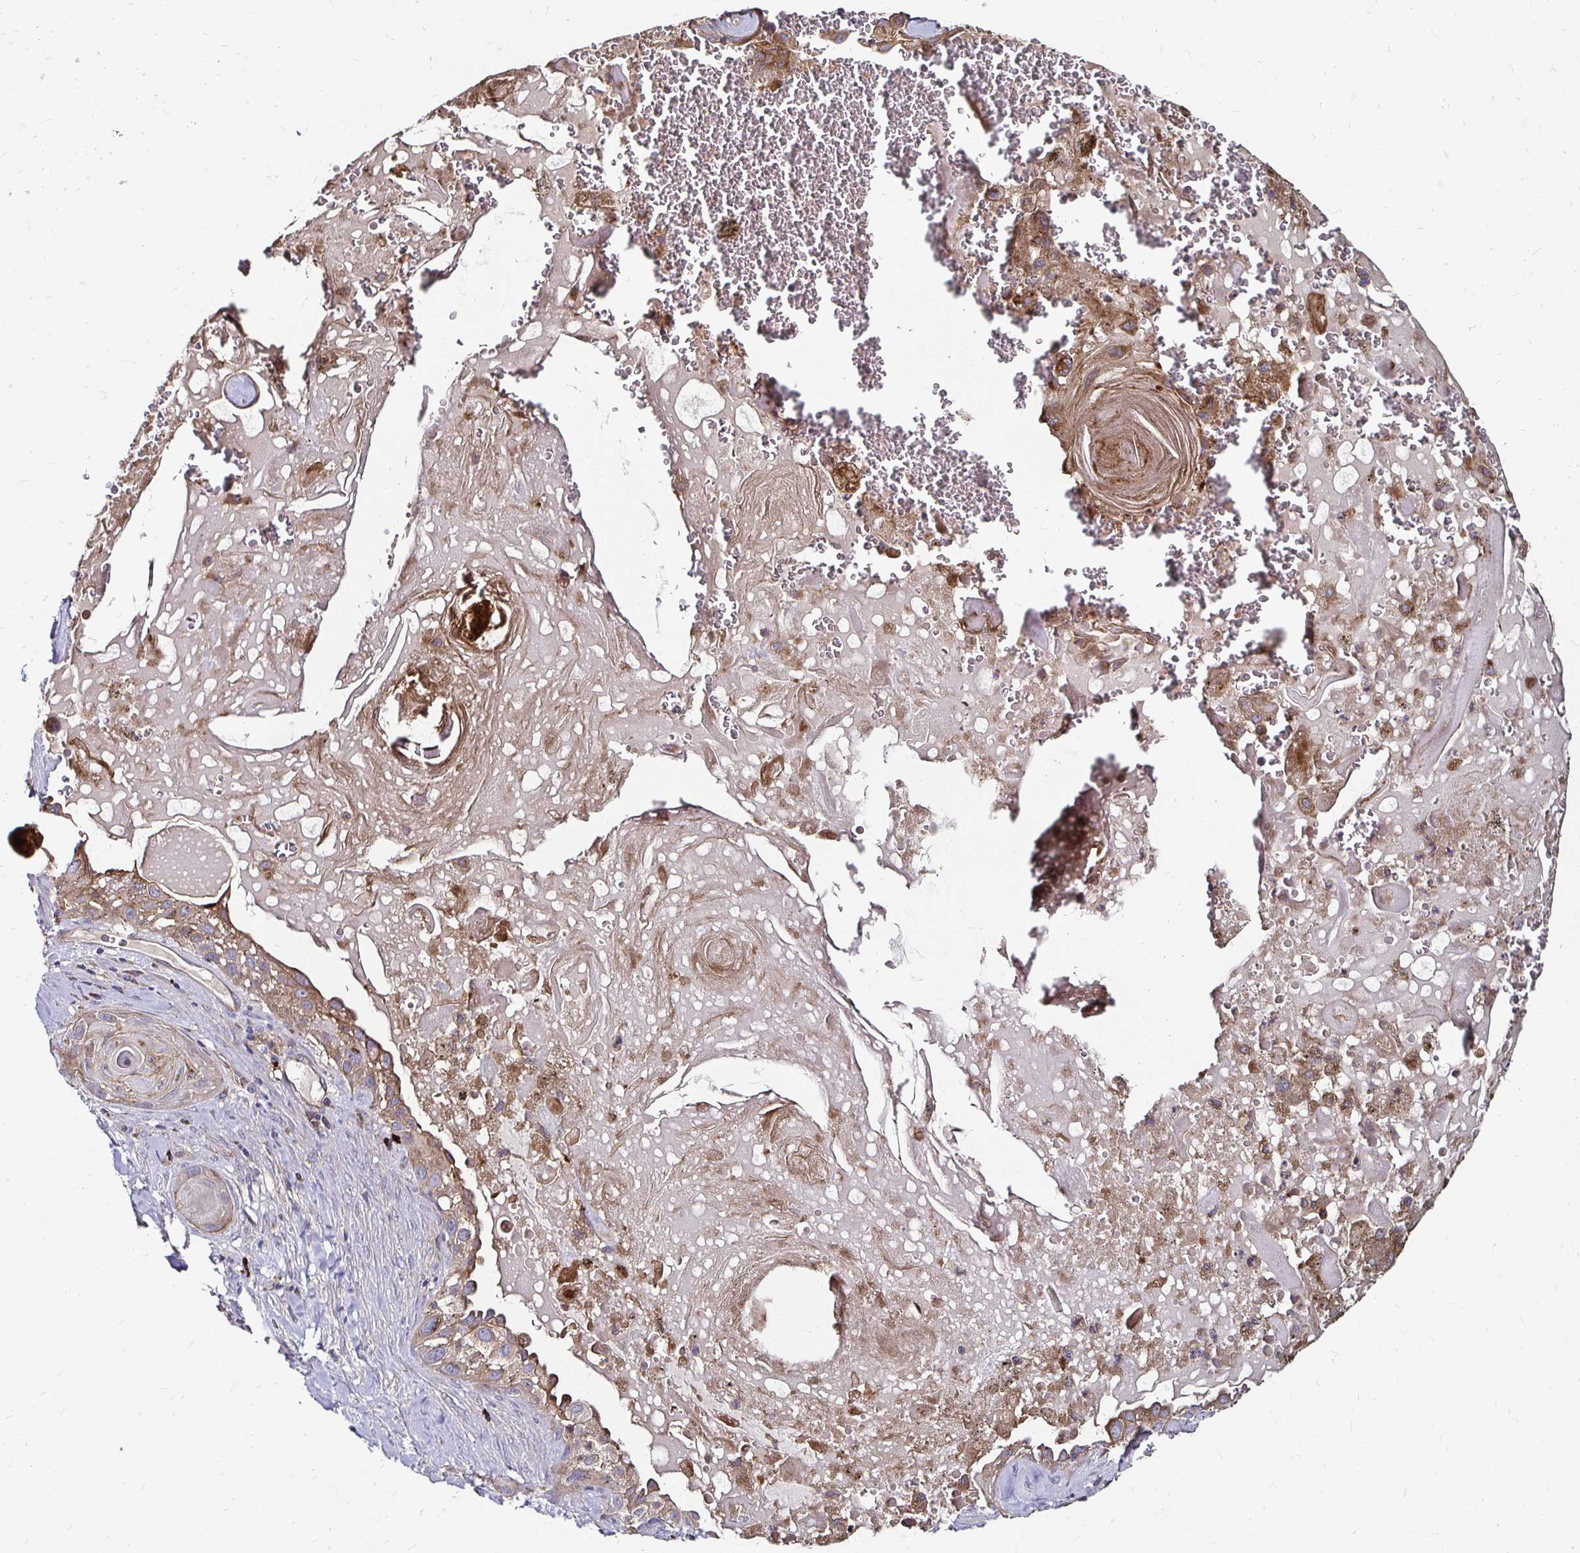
{"staining": {"intensity": "moderate", "quantity": ">75%", "location": "cytoplasmic/membranous"}, "tissue": "lung cancer", "cell_type": "Tumor cells", "image_type": "cancer", "snomed": [{"axis": "morphology", "description": "Squamous cell carcinoma, NOS"}, {"axis": "topography", "description": "Lung"}], "caption": "Lung cancer stained with immunohistochemistry (IHC) exhibits moderate cytoplasmic/membranous positivity in approximately >75% of tumor cells.", "gene": "NCSTN", "patient": {"sex": "male", "age": 79}}